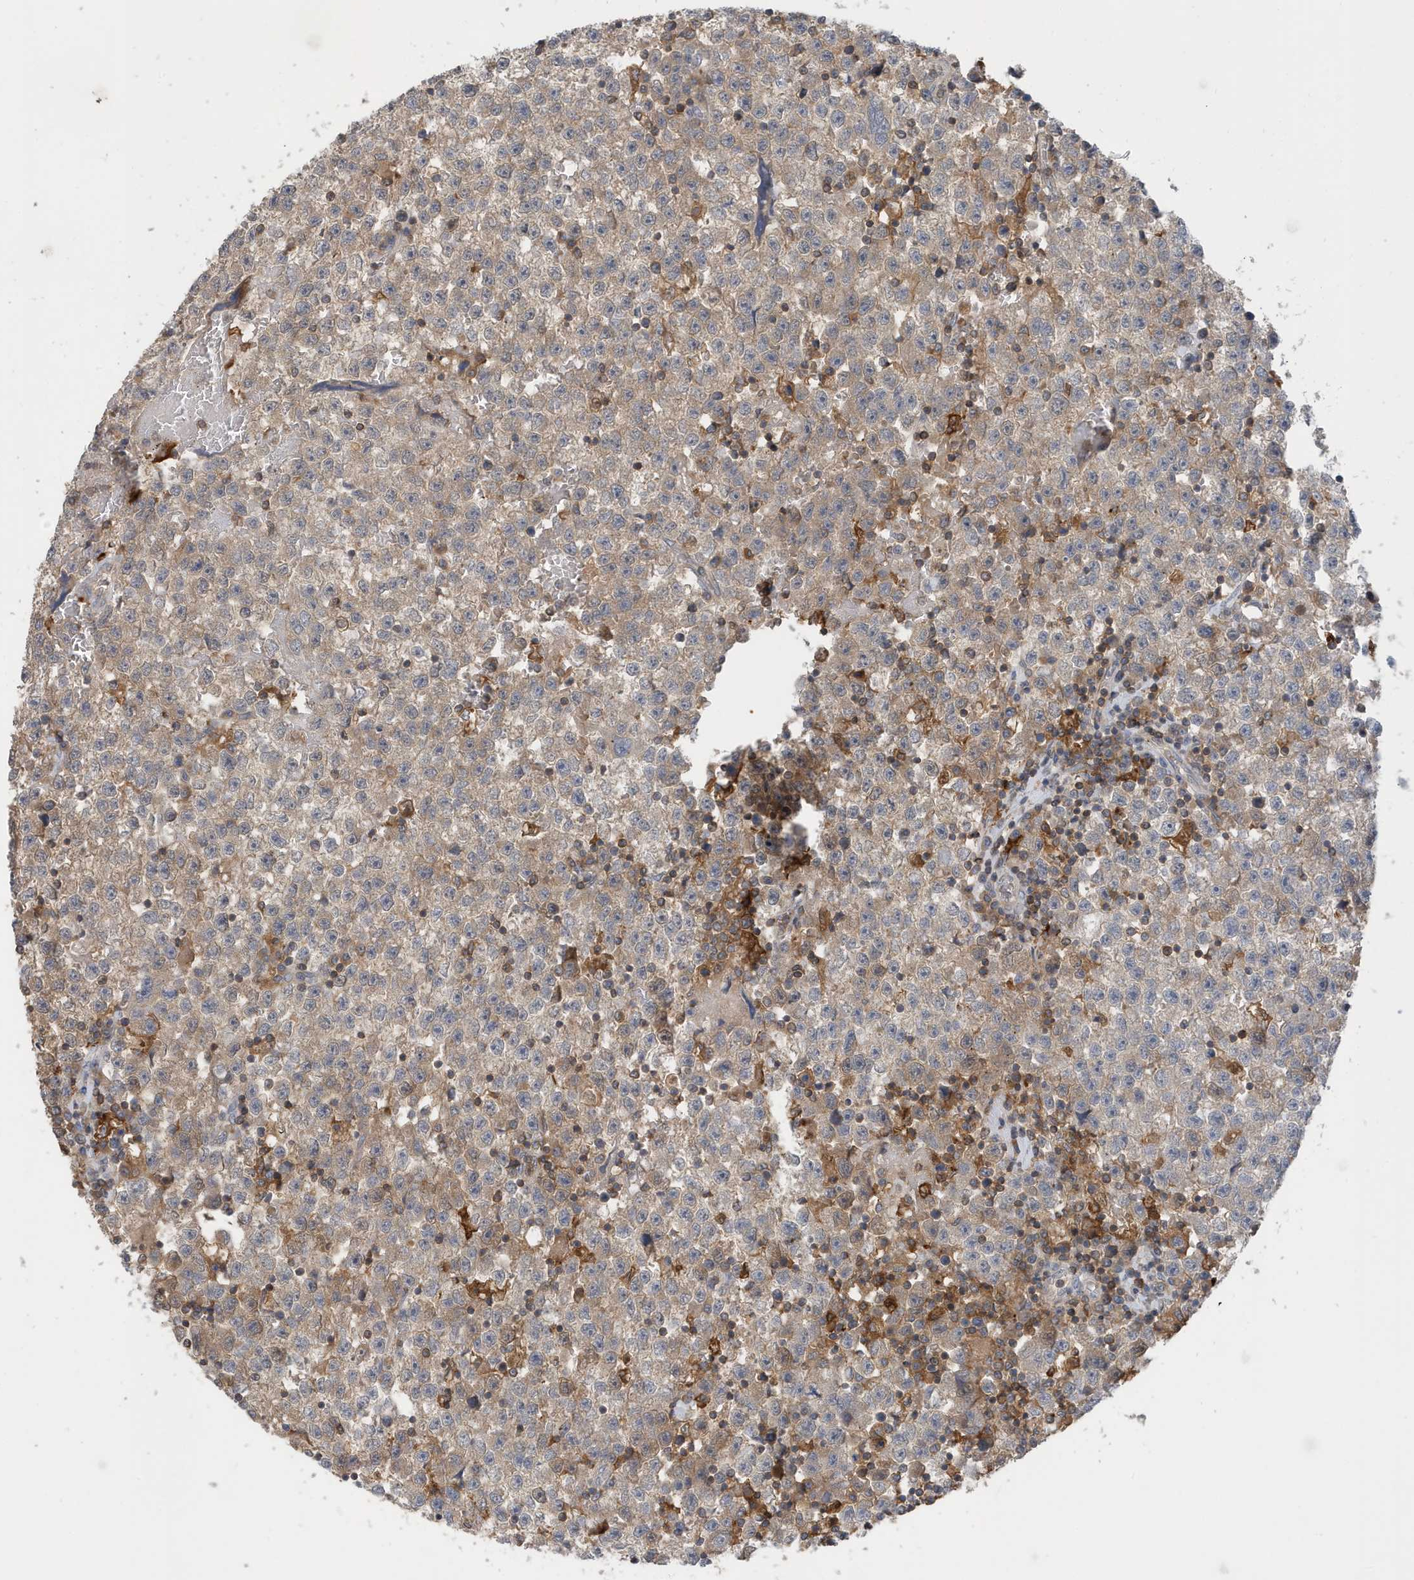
{"staining": {"intensity": "weak", "quantity": "<25%", "location": "cytoplasmic/membranous"}, "tissue": "testis cancer", "cell_type": "Tumor cells", "image_type": "cancer", "snomed": [{"axis": "morphology", "description": "Seminoma, NOS"}, {"axis": "topography", "description": "Testis"}], "caption": "Testis cancer (seminoma) stained for a protein using IHC demonstrates no positivity tumor cells.", "gene": "NSUN3", "patient": {"sex": "male", "age": 22}}